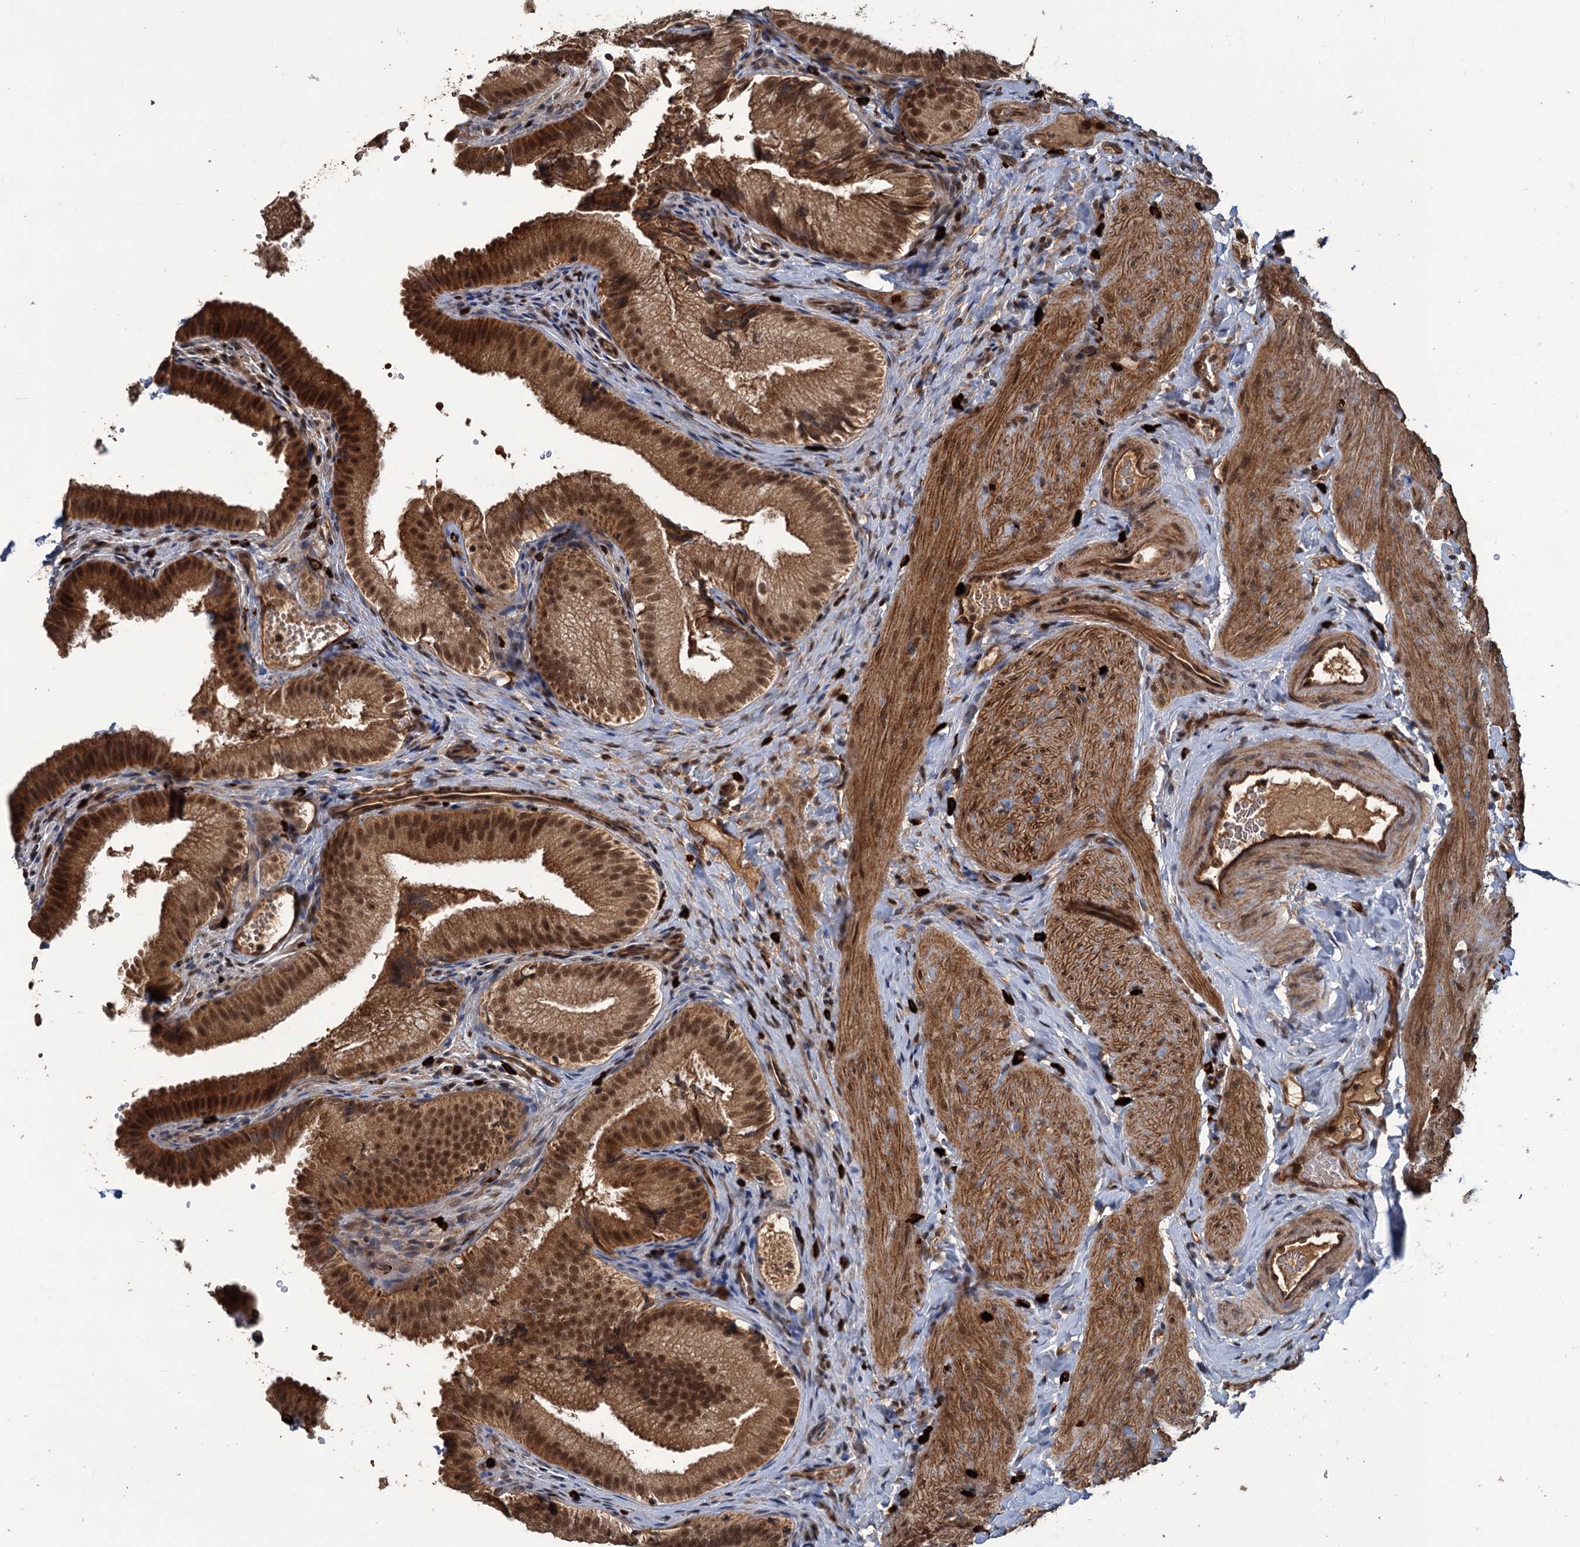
{"staining": {"intensity": "strong", "quantity": ">75%", "location": "cytoplasmic/membranous,nuclear"}, "tissue": "gallbladder", "cell_type": "Glandular cells", "image_type": "normal", "snomed": [{"axis": "morphology", "description": "Normal tissue, NOS"}, {"axis": "topography", "description": "Gallbladder"}], "caption": "A high-resolution histopathology image shows immunohistochemistry staining of unremarkable gallbladder, which shows strong cytoplasmic/membranous,nuclear positivity in about >75% of glandular cells.", "gene": "KANSL2", "patient": {"sex": "female", "age": 30}}